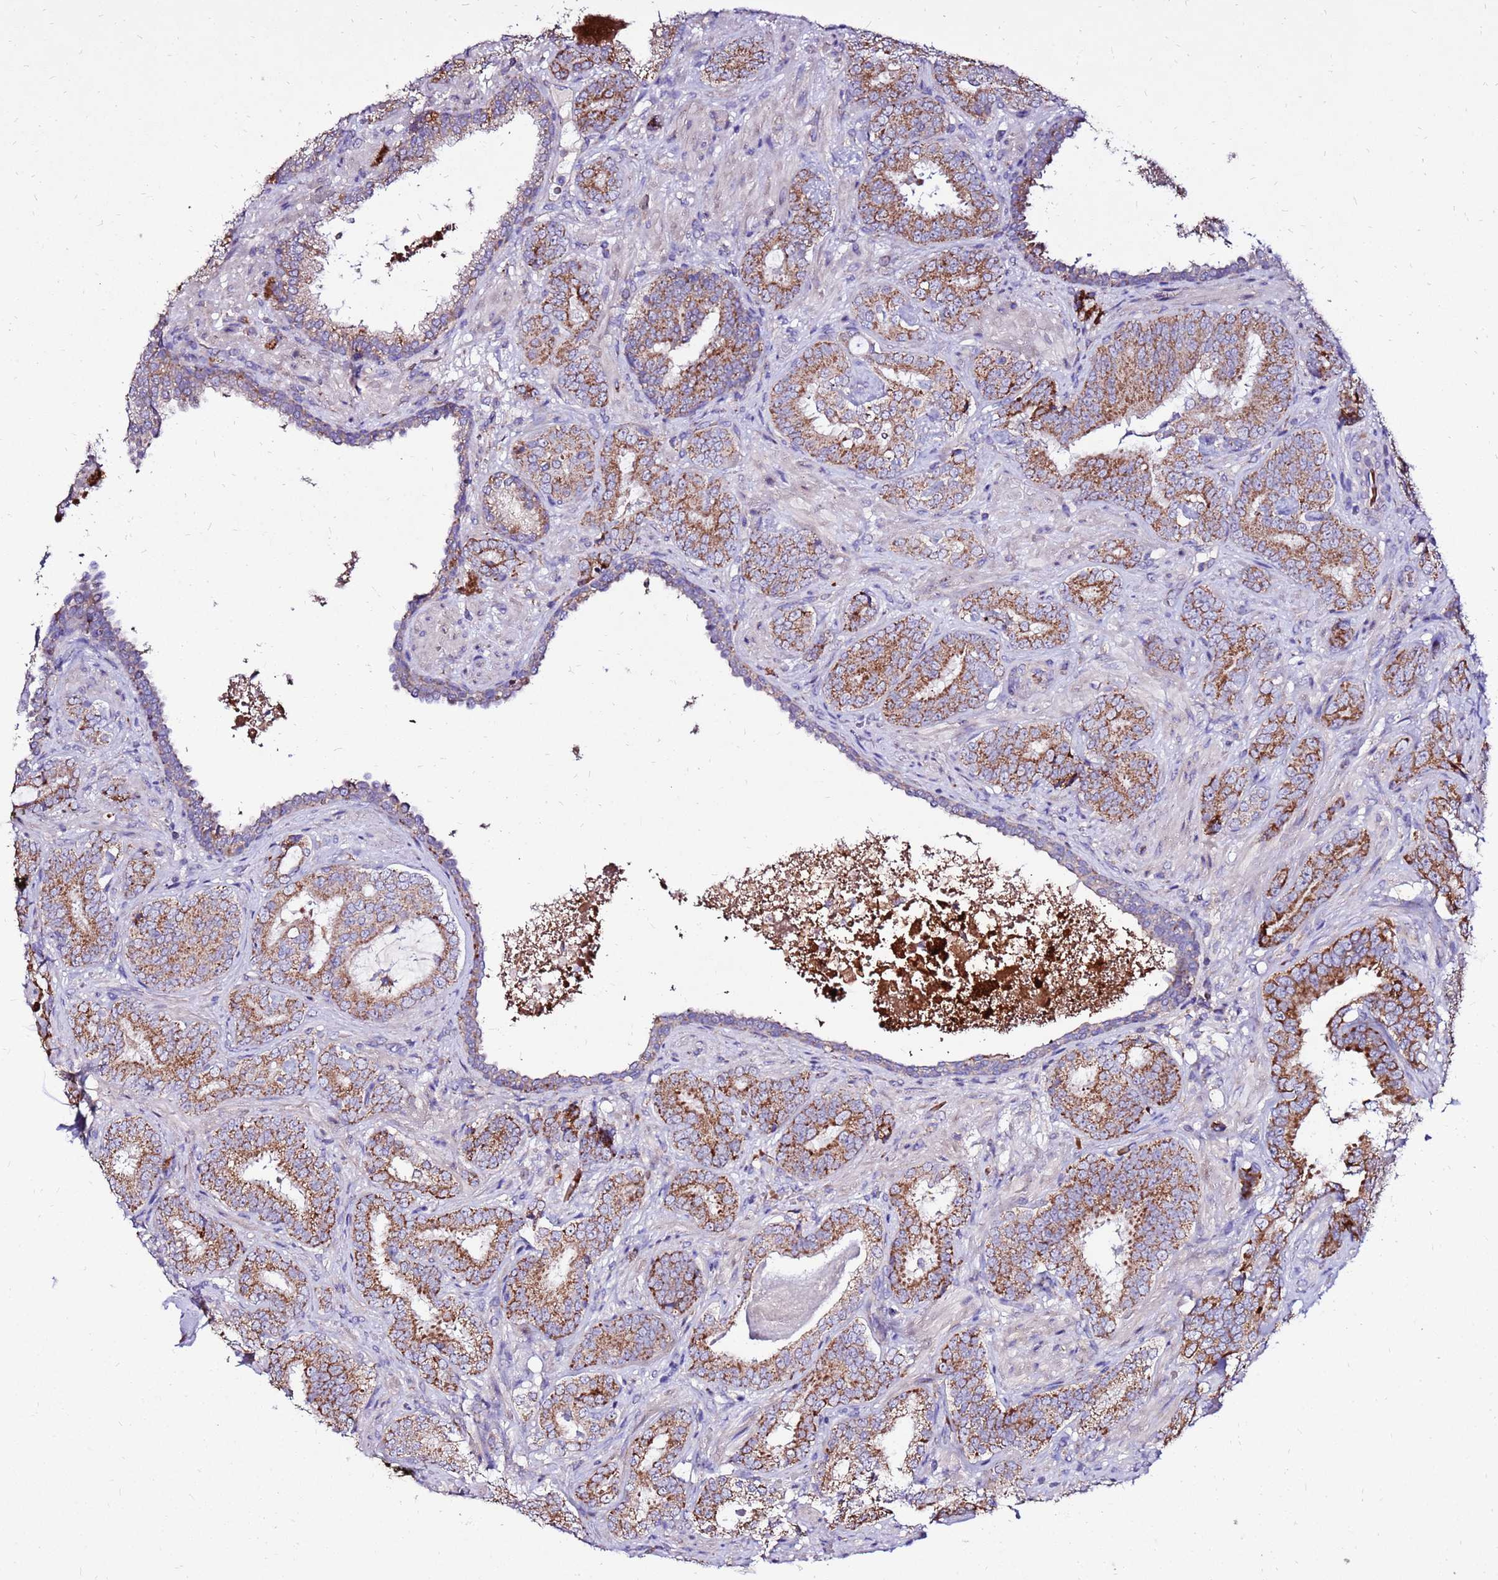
{"staining": {"intensity": "moderate", "quantity": ">75%", "location": "cytoplasmic/membranous"}, "tissue": "prostate cancer", "cell_type": "Tumor cells", "image_type": "cancer", "snomed": [{"axis": "morphology", "description": "Adenocarcinoma, High grade"}, {"axis": "topography", "description": "Prostate"}], "caption": "Prostate high-grade adenocarcinoma stained for a protein (brown) displays moderate cytoplasmic/membranous positive positivity in about >75% of tumor cells.", "gene": "SPSB3", "patient": {"sex": "male", "age": 71}}